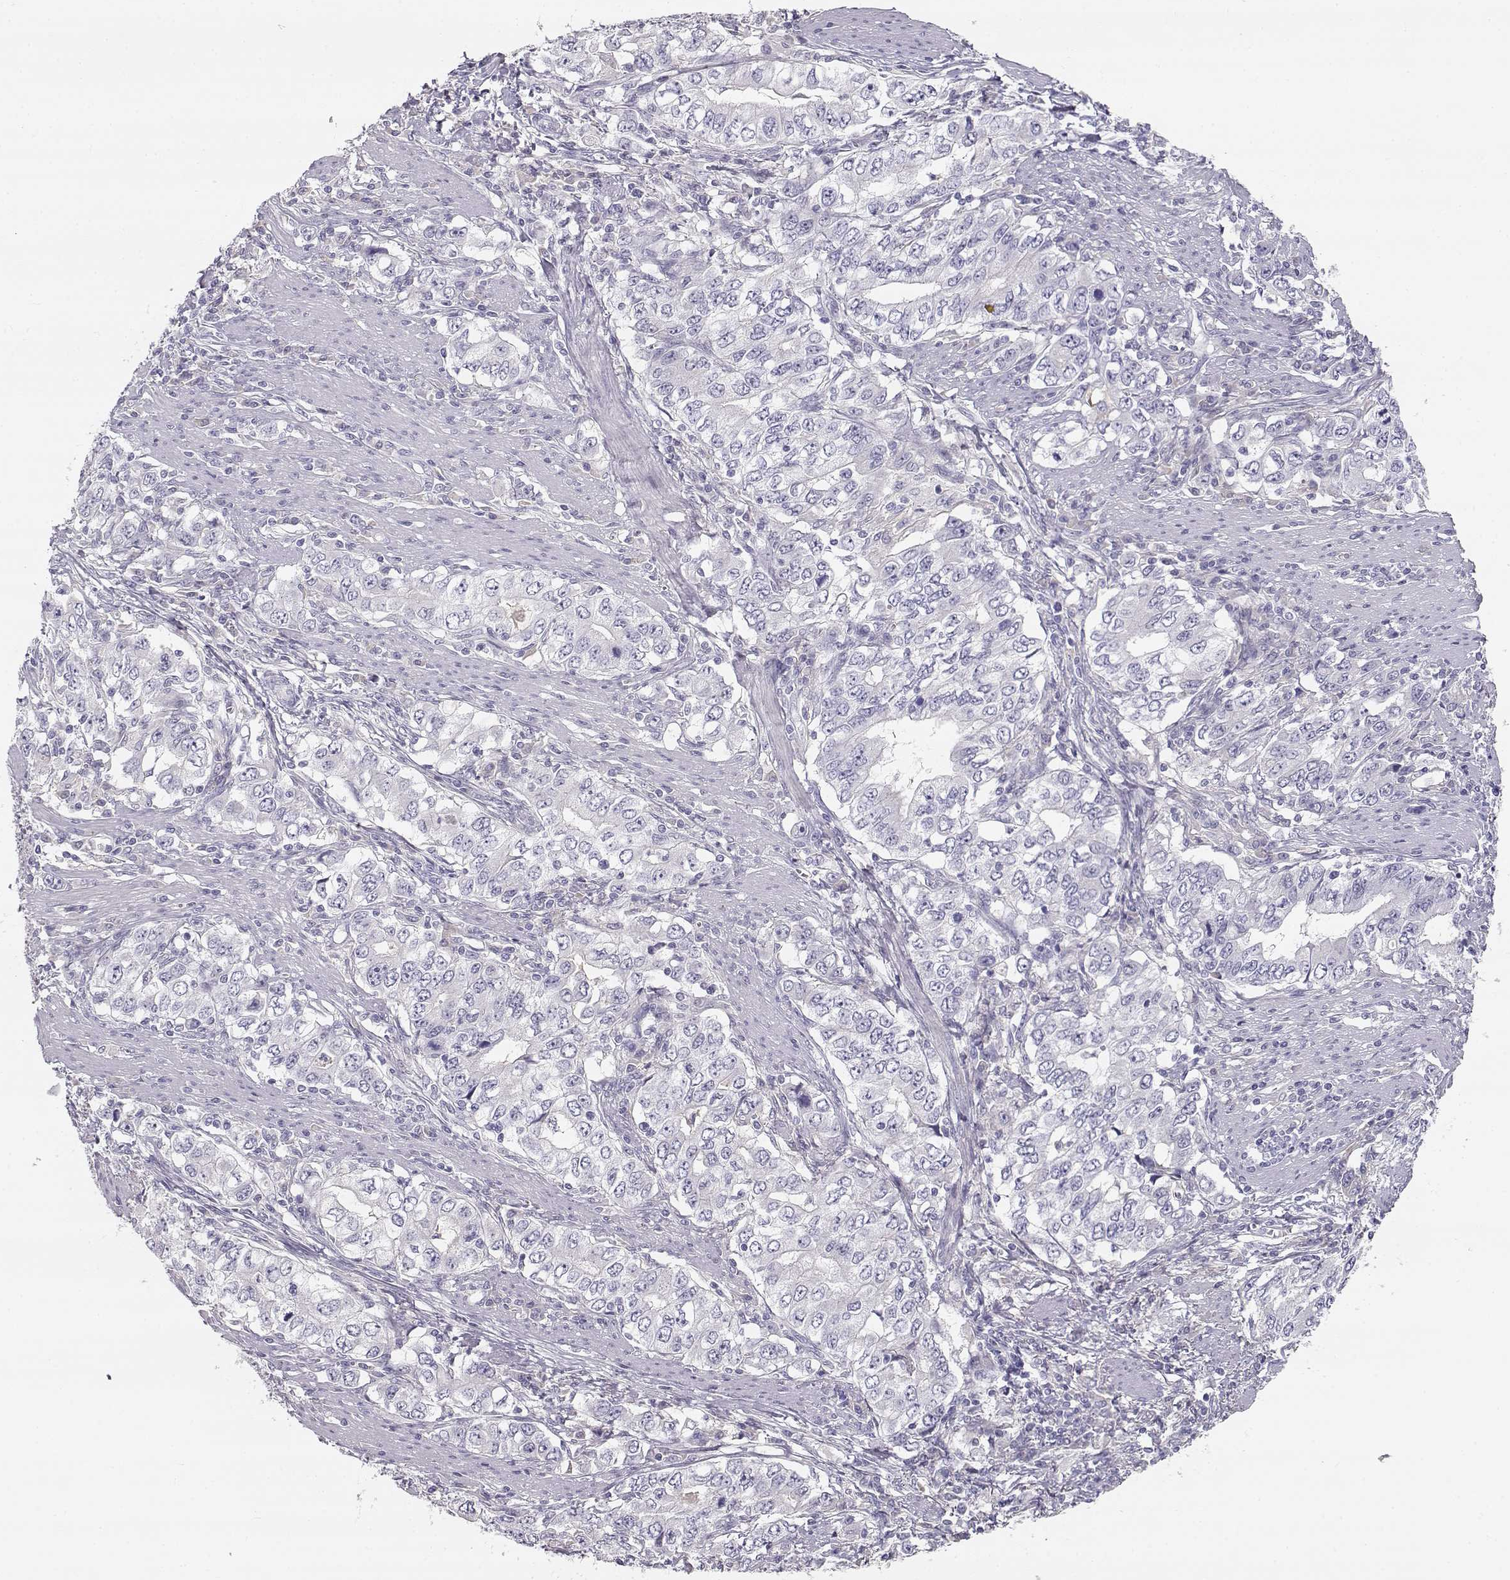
{"staining": {"intensity": "negative", "quantity": "none", "location": "none"}, "tissue": "stomach cancer", "cell_type": "Tumor cells", "image_type": "cancer", "snomed": [{"axis": "morphology", "description": "Adenocarcinoma, NOS"}, {"axis": "topography", "description": "Stomach, lower"}], "caption": "Stomach cancer stained for a protein using immunohistochemistry (IHC) shows no expression tumor cells.", "gene": "SLCO6A1", "patient": {"sex": "female", "age": 72}}